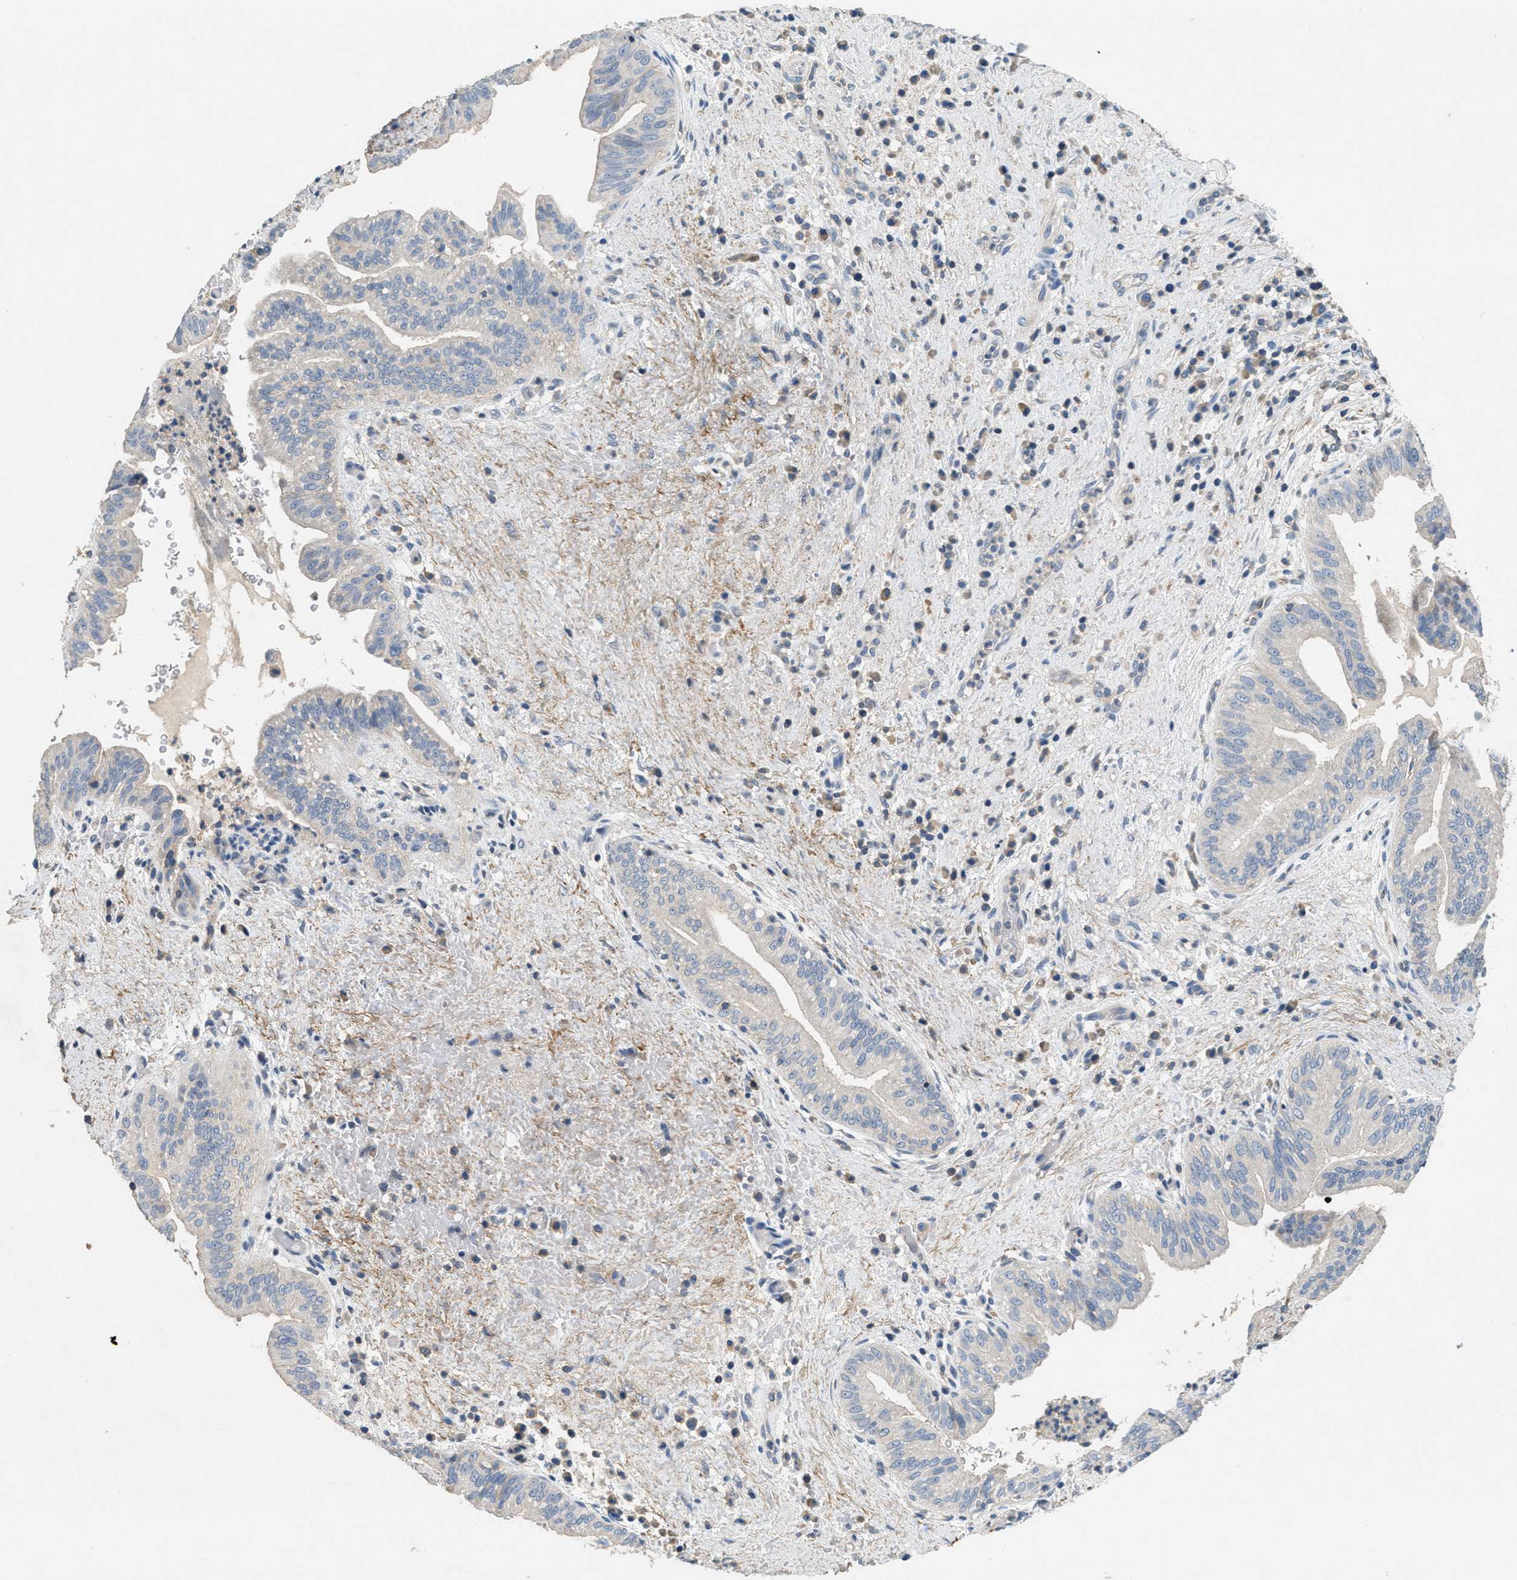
{"staining": {"intensity": "negative", "quantity": "none", "location": "none"}, "tissue": "liver cancer", "cell_type": "Tumor cells", "image_type": "cancer", "snomed": [{"axis": "morphology", "description": "Cholangiocarcinoma"}, {"axis": "topography", "description": "Liver"}], "caption": "A histopathology image of human cholangiocarcinoma (liver) is negative for staining in tumor cells. Brightfield microscopy of IHC stained with DAB (brown) and hematoxylin (blue), captured at high magnification.", "gene": "DGKE", "patient": {"sex": "female", "age": 38}}